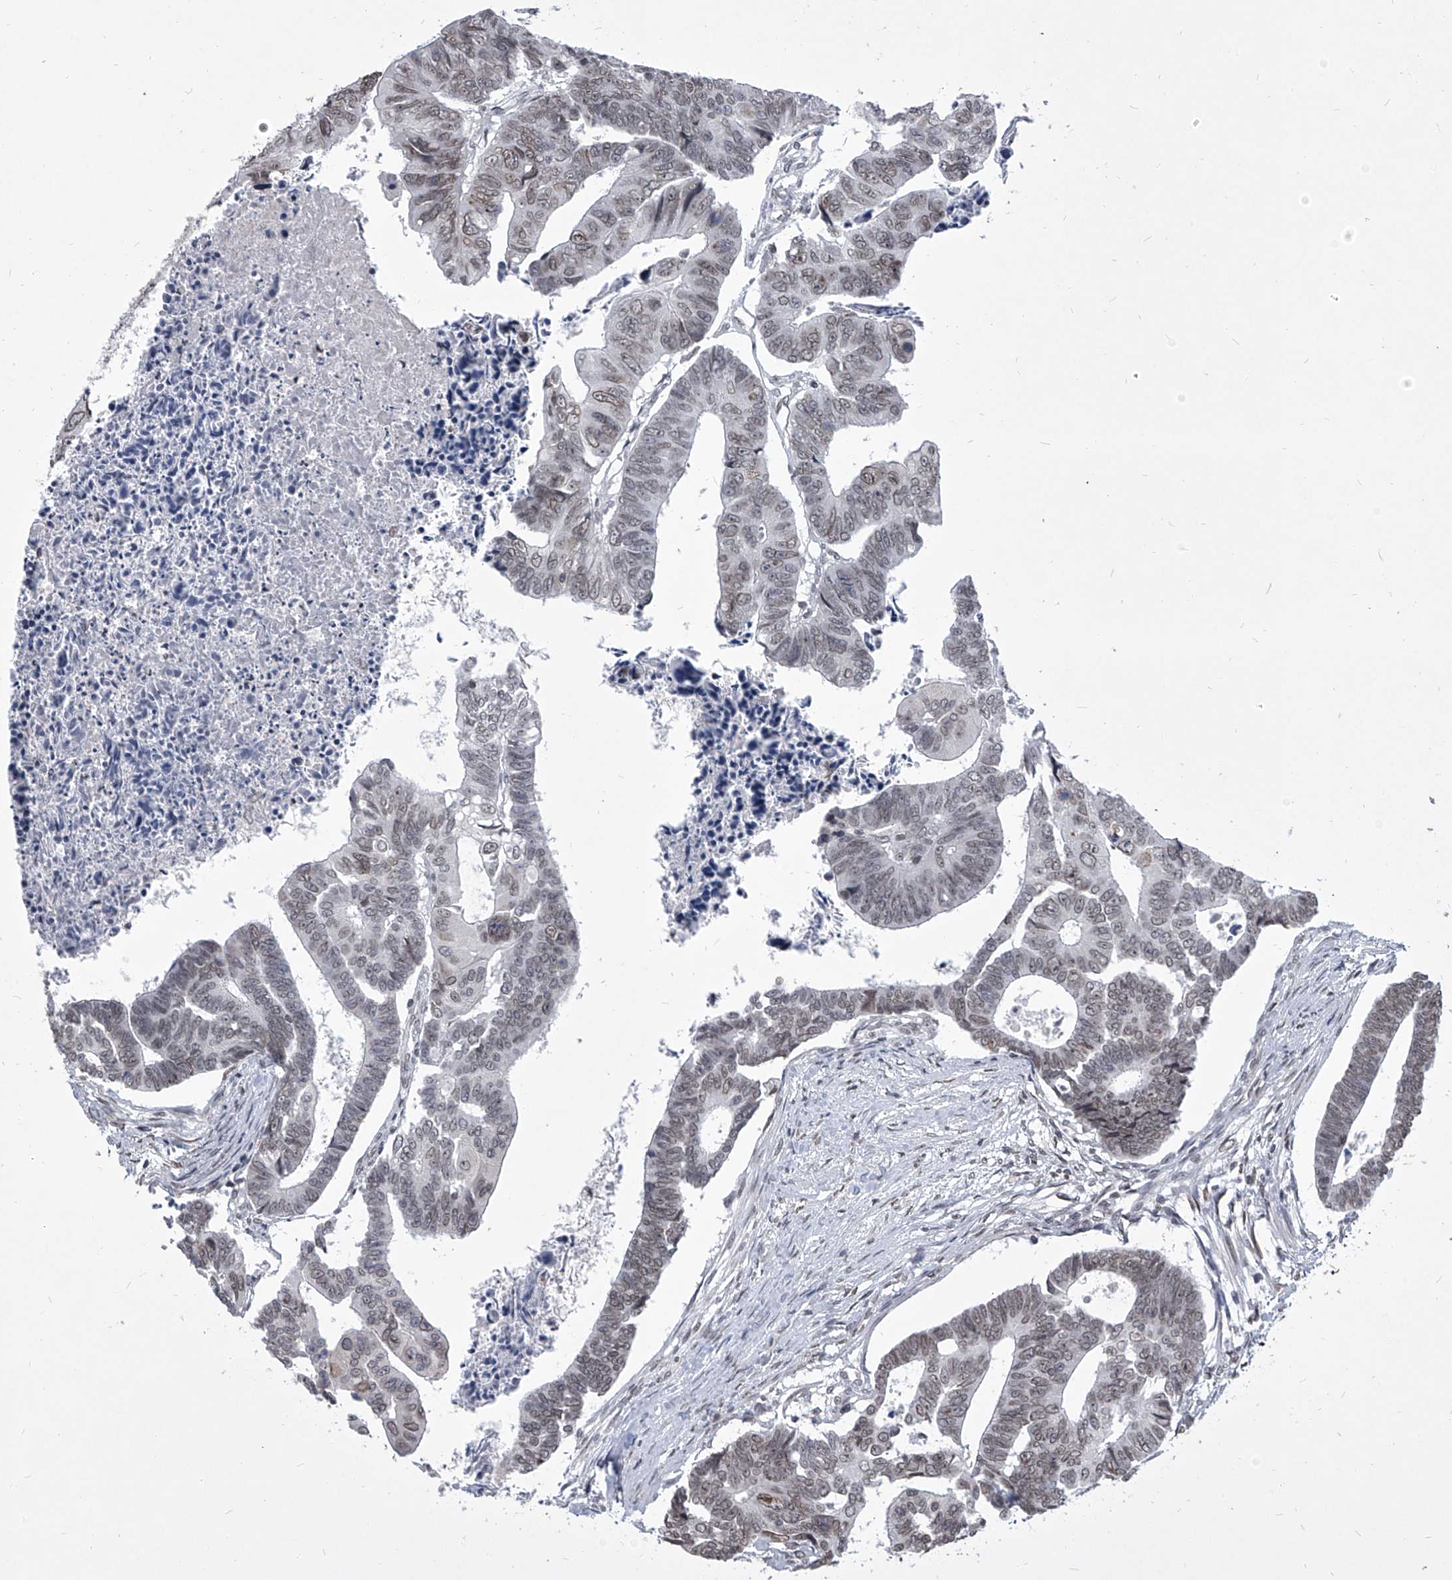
{"staining": {"intensity": "weak", "quantity": "25%-75%", "location": "nuclear"}, "tissue": "colorectal cancer", "cell_type": "Tumor cells", "image_type": "cancer", "snomed": [{"axis": "morphology", "description": "Adenocarcinoma, NOS"}, {"axis": "topography", "description": "Rectum"}], "caption": "Immunohistochemistry (IHC) photomicrograph of human colorectal cancer (adenocarcinoma) stained for a protein (brown), which displays low levels of weak nuclear staining in about 25%-75% of tumor cells.", "gene": "PPIL4", "patient": {"sex": "female", "age": 65}}